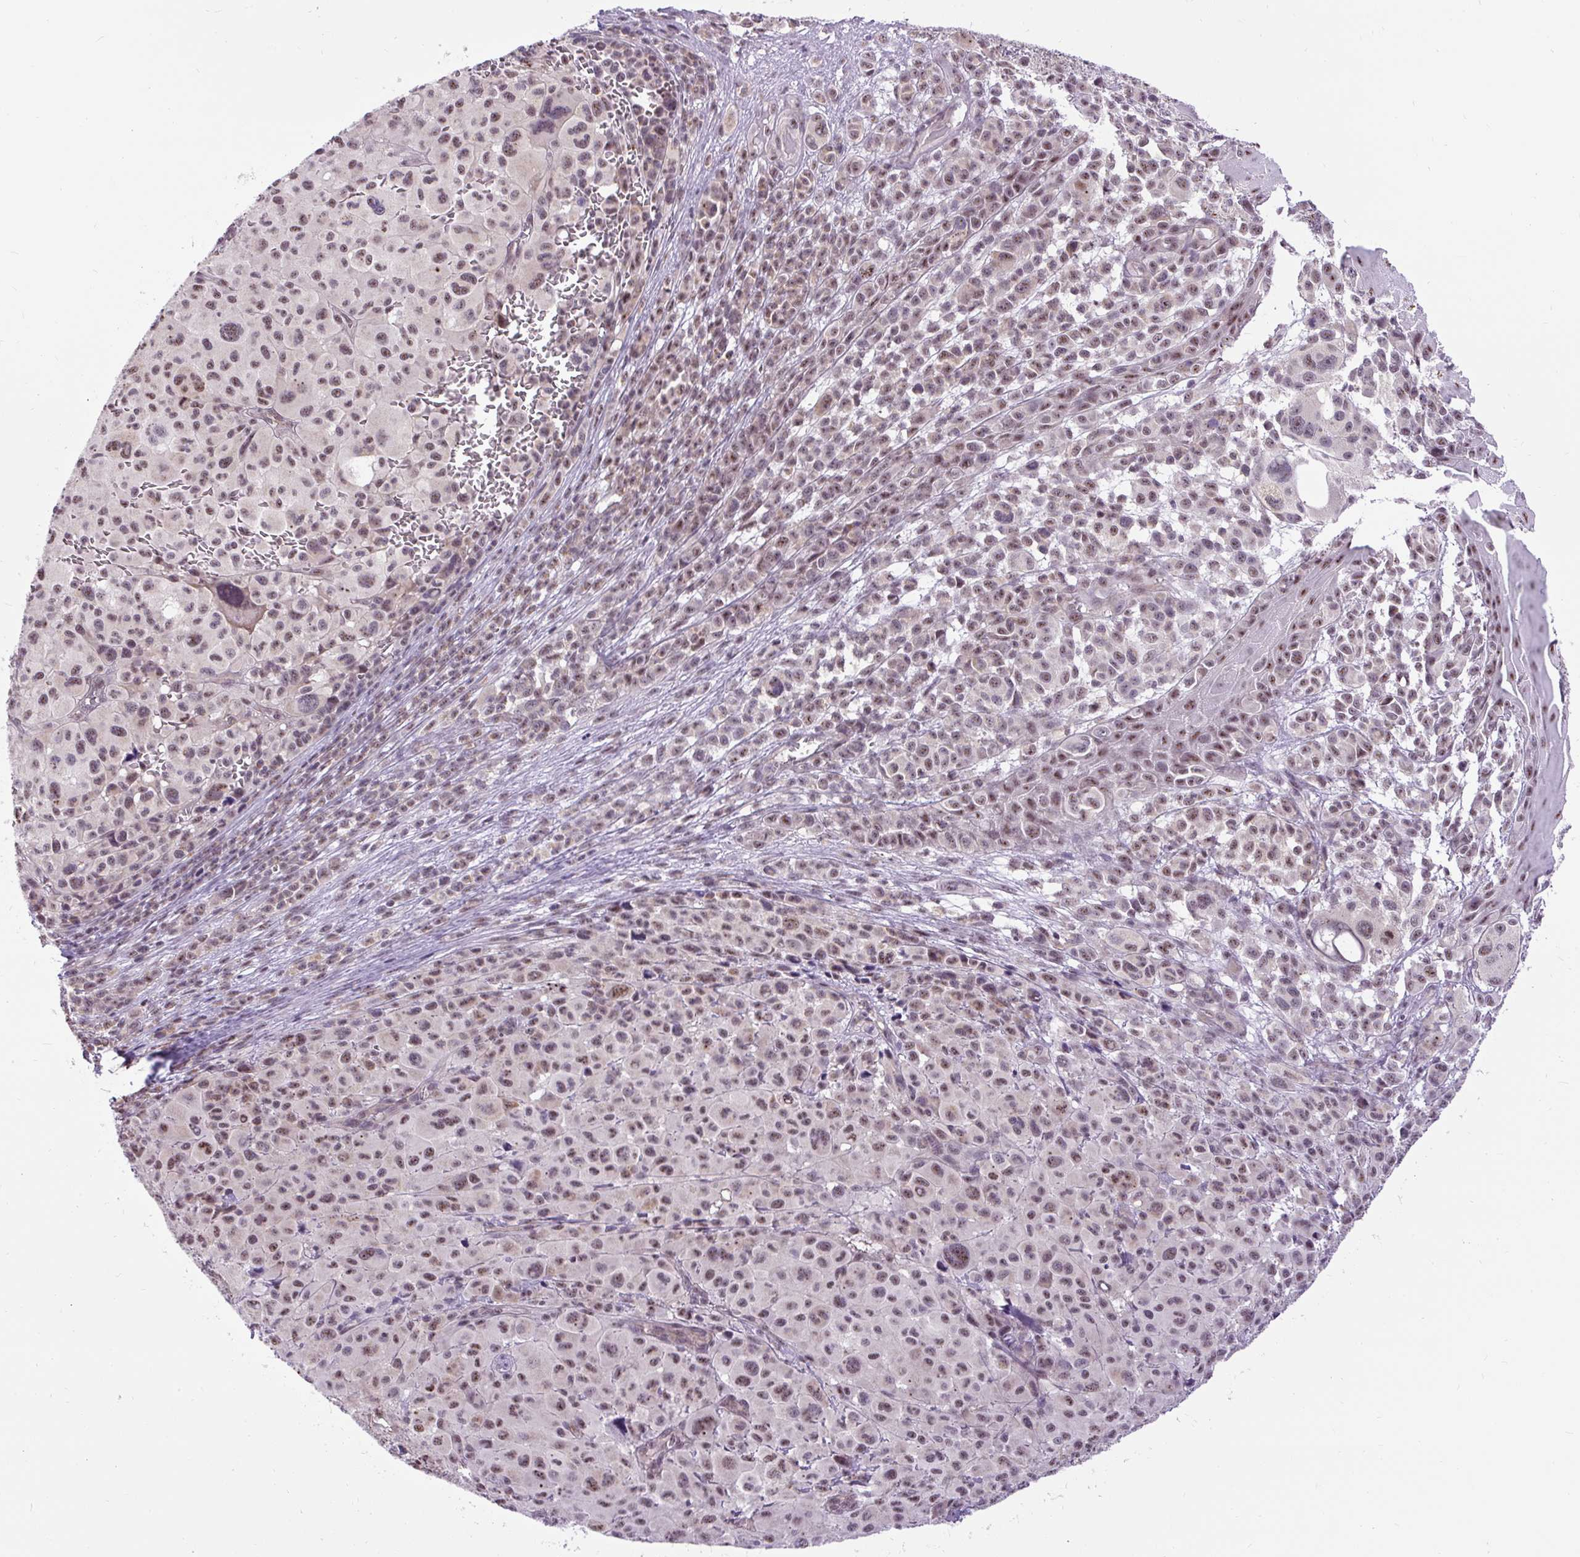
{"staining": {"intensity": "weak", "quantity": "25%-75%", "location": "nuclear"}, "tissue": "melanoma", "cell_type": "Tumor cells", "image_type": "cancer", "snomed": [{"axis": "morphology", "description": "Malignant melanoma, NOS"}, {"axis": "topography", "description": "Skin"}], "caption": "Immunohistochemical staining of human malignant melanoma reveals weak nuclear protein staining in about 25%-75% of tumor cells.", "gene": "SMC5", "patient": {"sex": "female", "age": 74}}